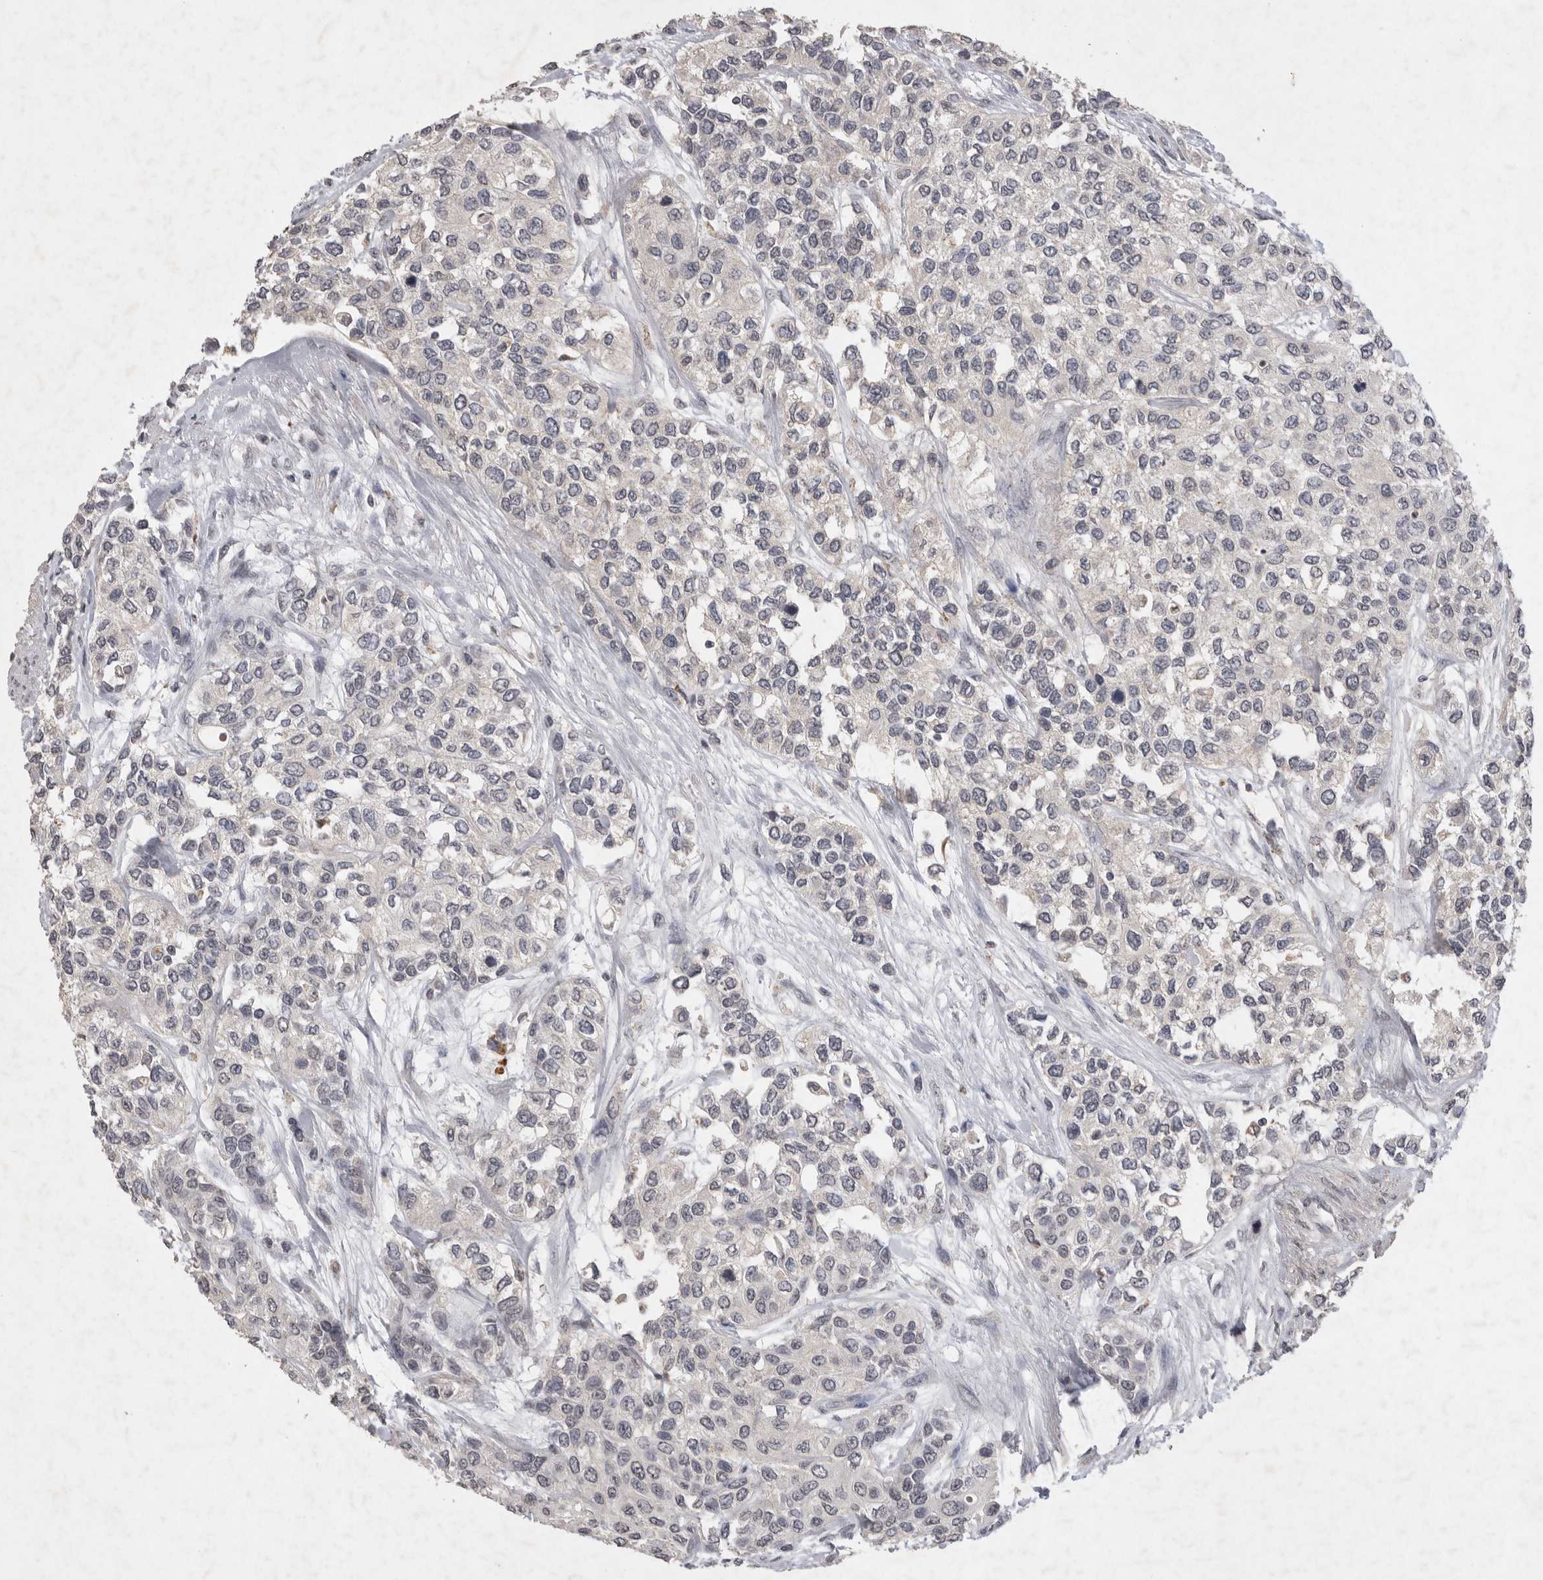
{"staining": {"intensity": "negative", "quantity": "none", "location": "none"}, "tissue": "urothelial cancer", "cell_type": "Tumor cells", "image_type": "cancer", "snomed": [{"axis": "morphology", "description": "Urothelial carcinoma, High grade"}, {"axis": "topography", "description": "Urinary bladder"}], "caption": "This photomicrograph is of urothelial cancer stained with IHC to label a protein in brown with the nuclei are counter-stained blue. There is no expression in tumor cells. Brightfield microscopy of immunohistochemistry (IHC) stained with DAB (3,3'-diaminobenzidine) (brown) and hematoxylin (blue), captured at high magnification.", "gene": "APLNR", "patient": {"sex": "female", "age": 56}}